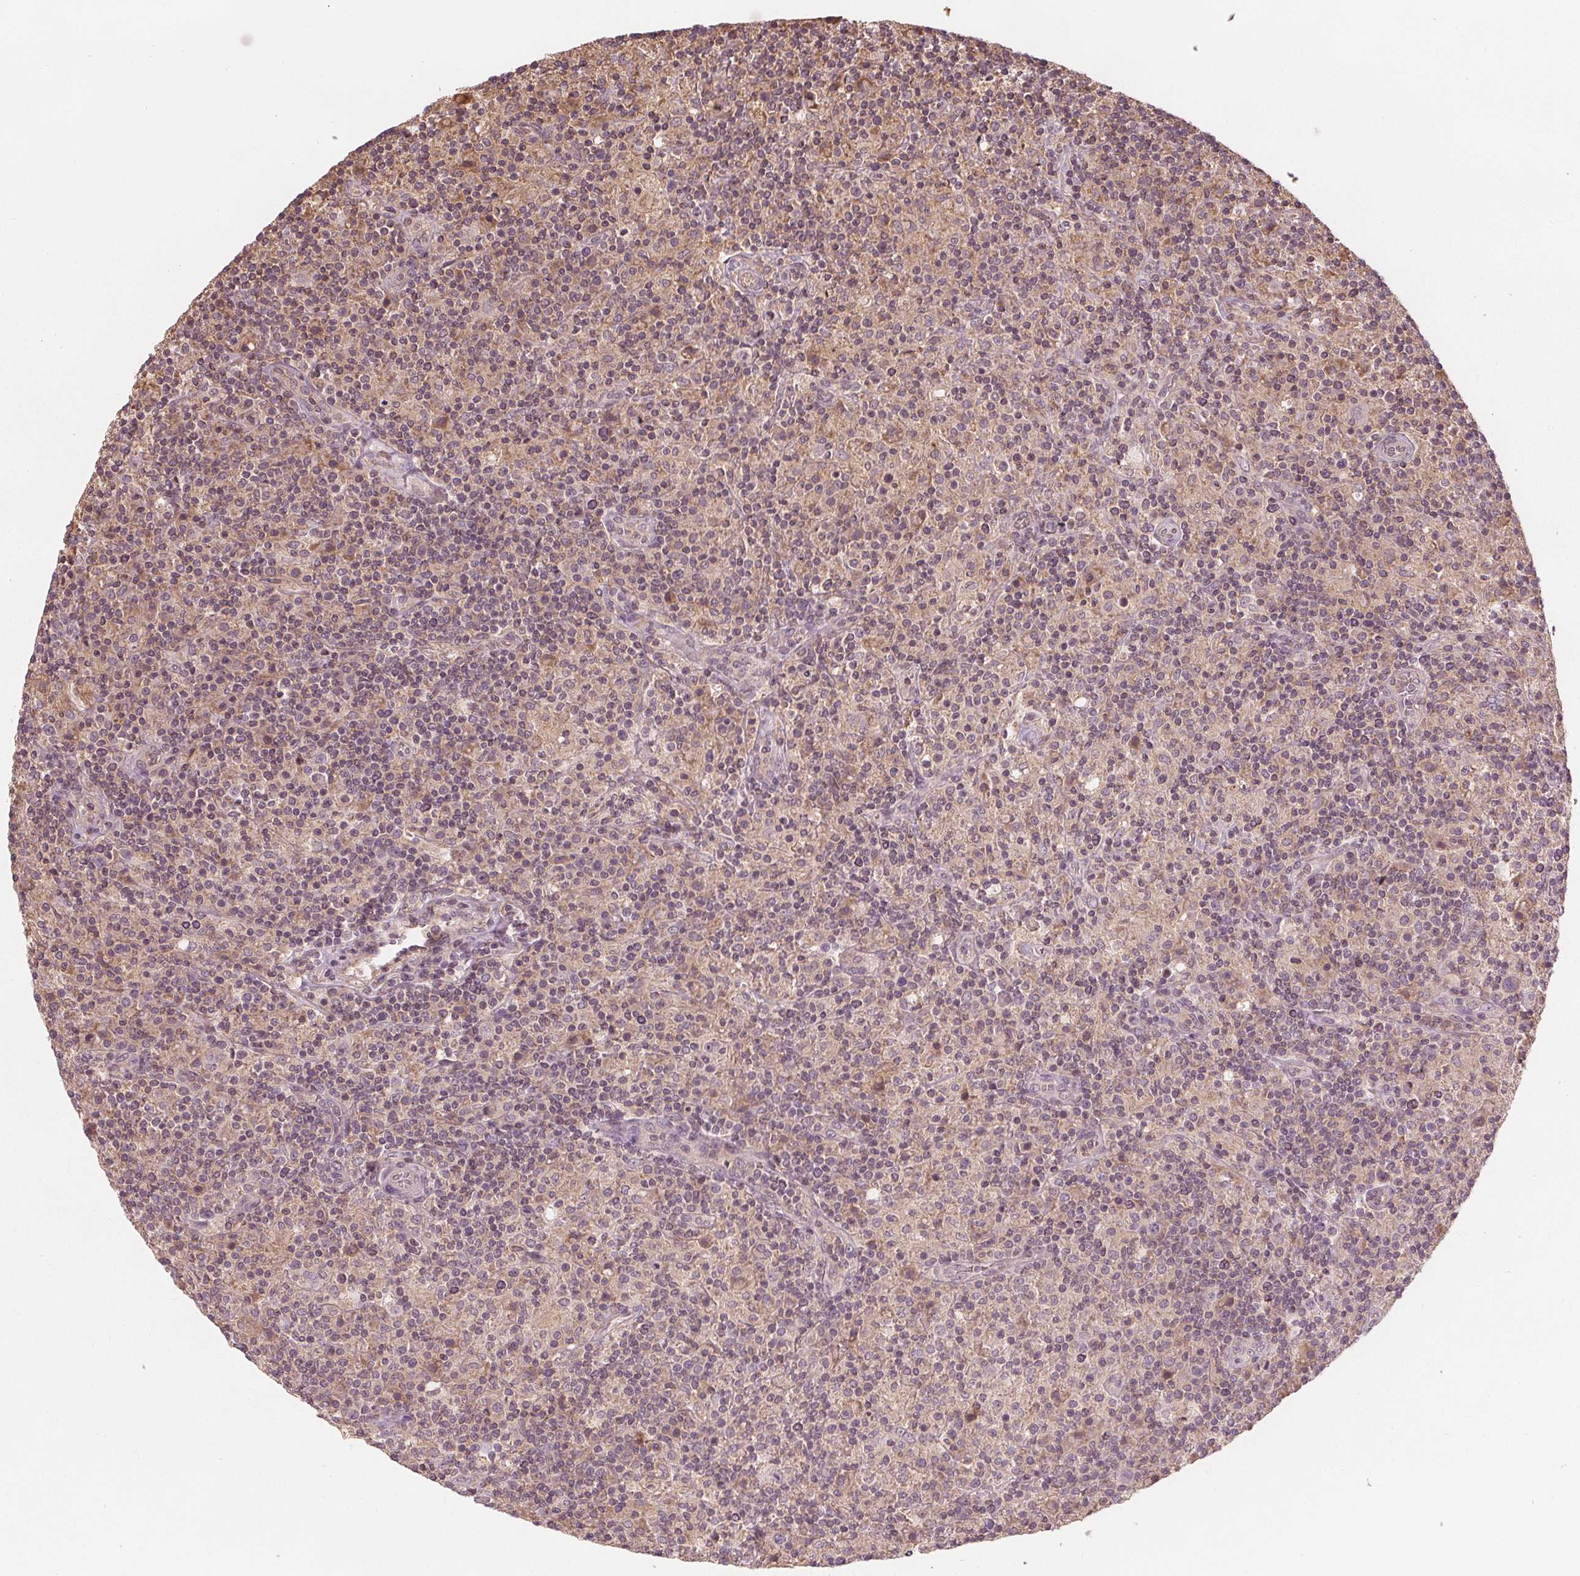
{"staining": {"intensity": "negative", "quantity": "none", "location": "none"}, "tissue": "lymphoma", "cell_type": "Tumor cells", "image_type": "cancer", "snomed": [{"axis": "morphology", "description": "Hodgkin's disease, NOS"}, {"axis": "topography", "description": "Lymph node"}], "caption": "High power microscopy micrograph of an immunohistochemistry micrograph of lymphoma, revealing no significant staining in tumor cells.", "gene": "GNB2", "patient": {"sex": "male", "age": 70}}